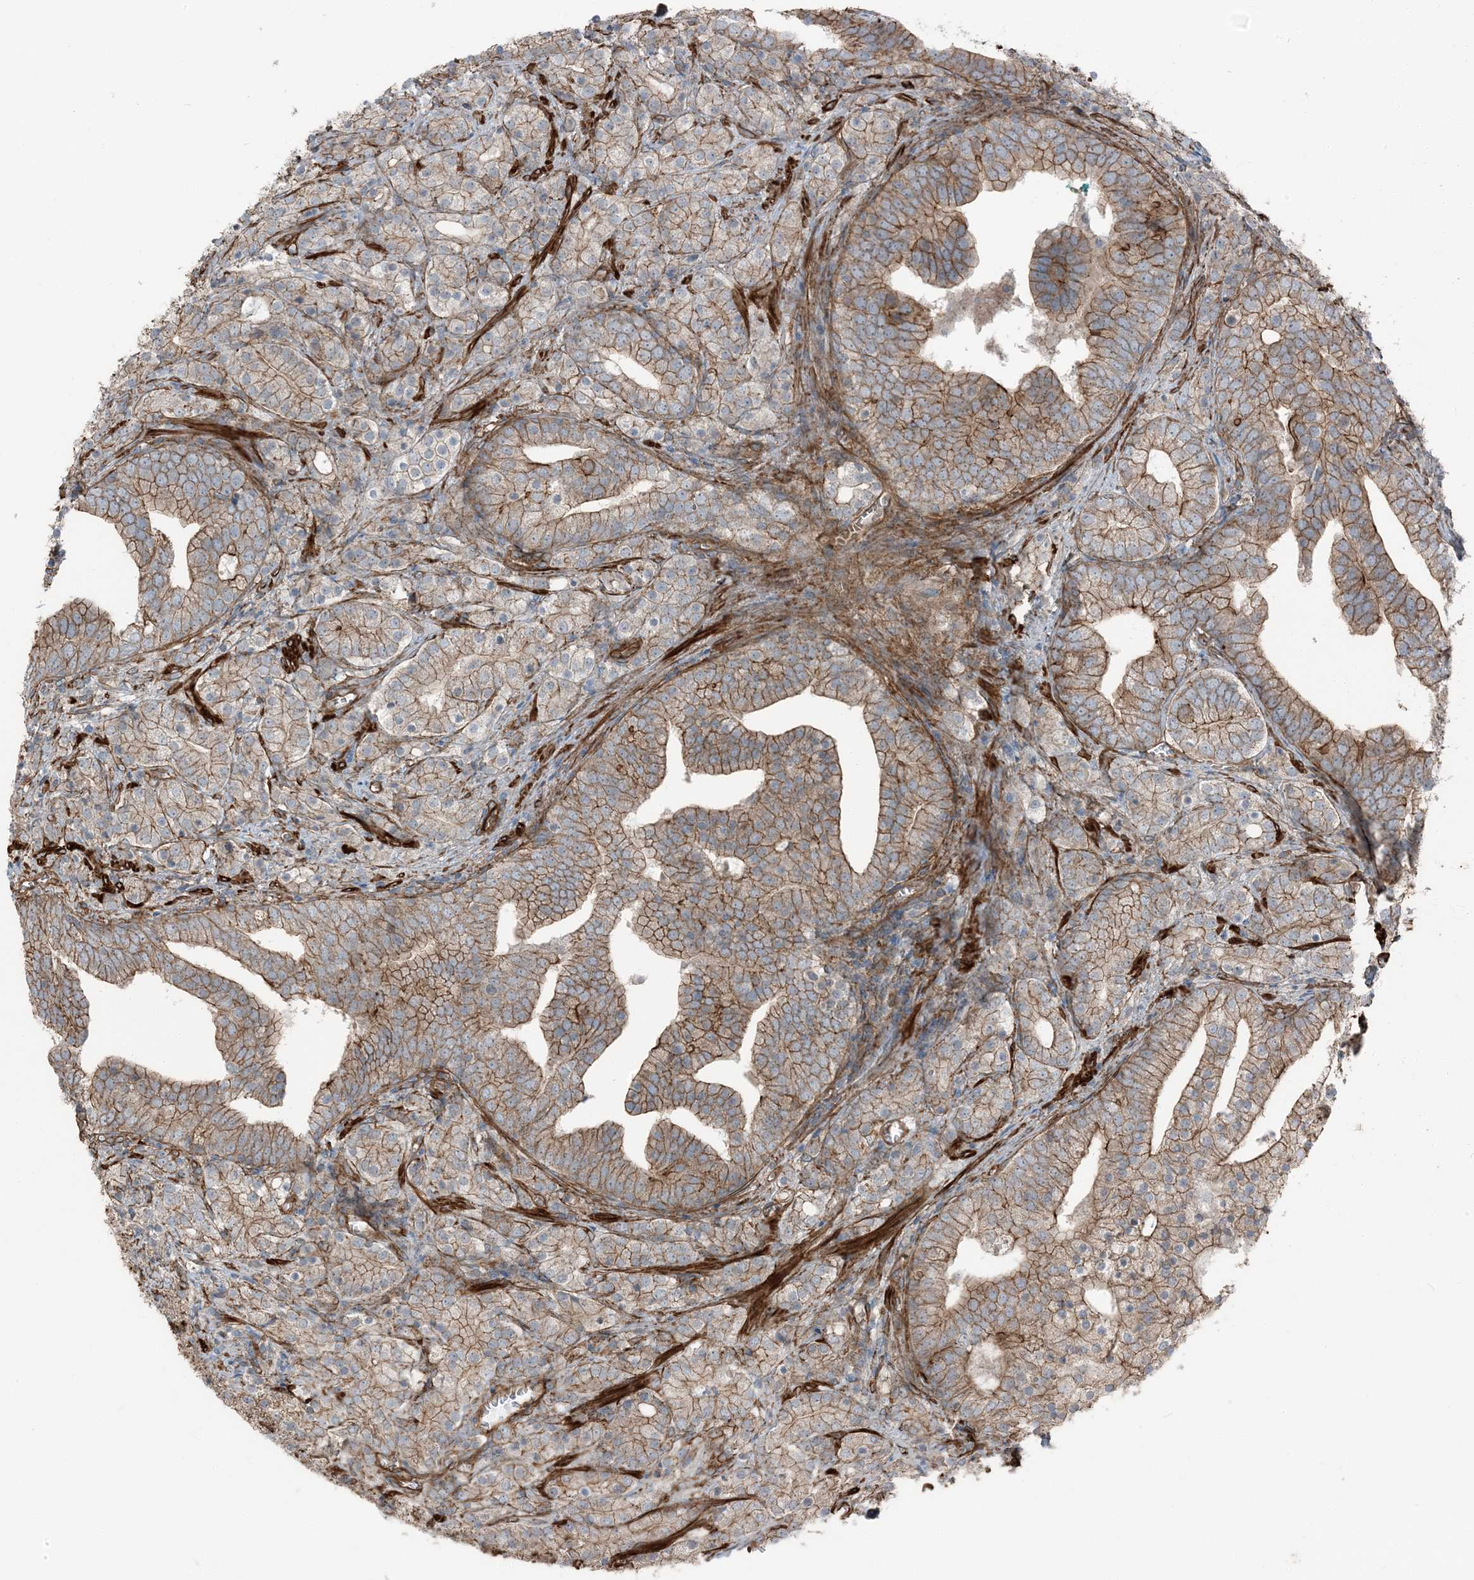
{"staining": {"intensity": "moderate", "quantity": ">75%", "location": "cytoplasmic/membranous"}, "tissue": "prostate cancer", "cell_type": "Tumor cells", "image_type": "cancer", "snomed": [{"axis": "morphology", "description": "Adenocarcinoma, High grade"}, {"axis": "topography", "description": "Prostate"}], "caption": "A photomicrograph of prostate adenocarcinoma (high-grade) stained for a protein displays moderate cytoplasmic/membranous brown staining in tumor cells.", "gene": "ZFP90", "patient": {"sex": "male", "age": 57}}